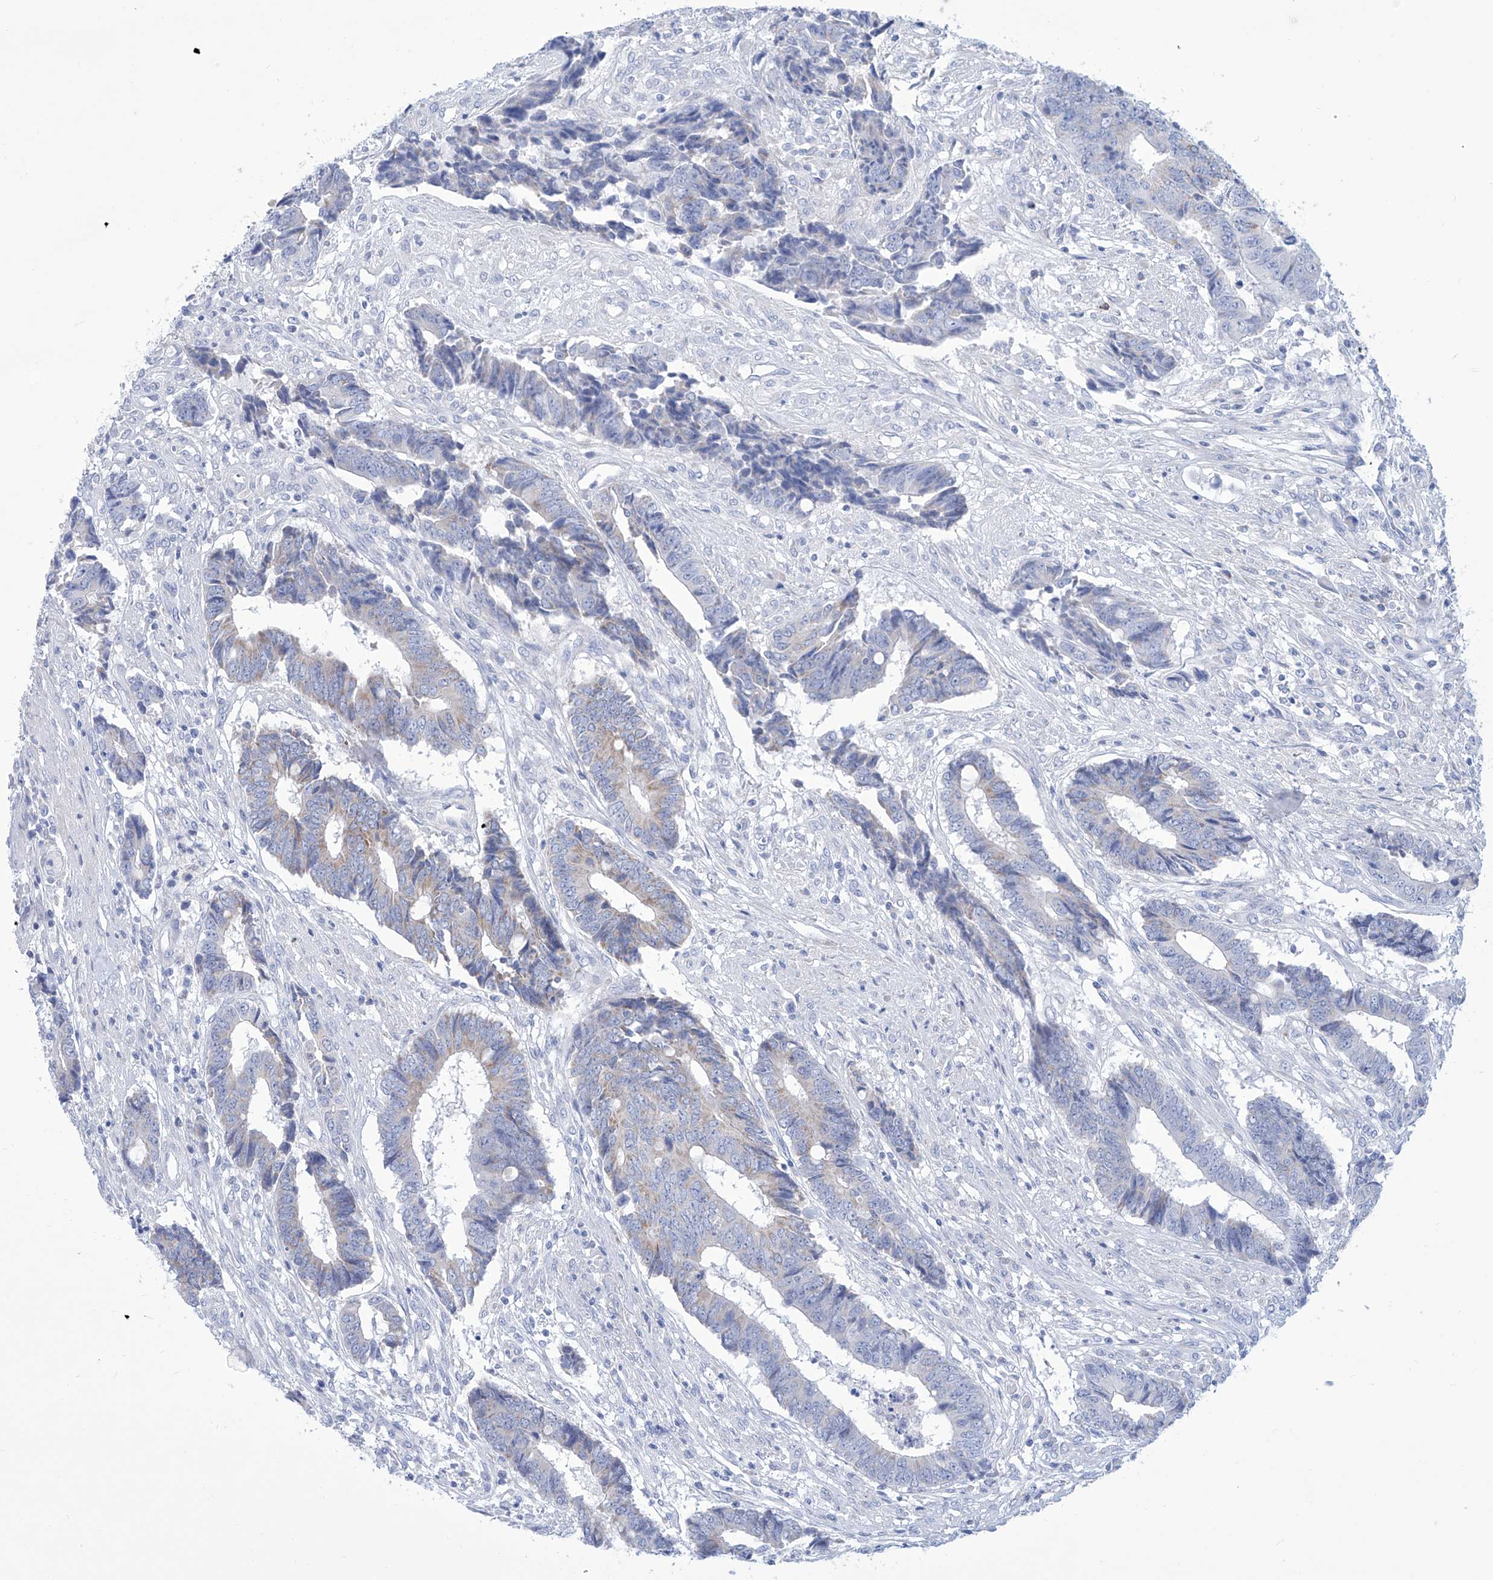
{"staining": {"intensity": "weak", "quantity": "<25%", "location": "cytoplasmic/membranous"}, "tissue": "colorectal cancer", "cell_type": "Tumor cells", "image_type": "cancer", "snomed": [{"axis": "morphology", "description": "Adenocarcinoma, NOS"}, {"axis": "topography", "description": "Rectum"}], "caption": "Tumor cells are negative for brown protein staining in colorectal cancer.", "gene": "ALDH6A1", "patient": {"sex": "male", "age": 84}}